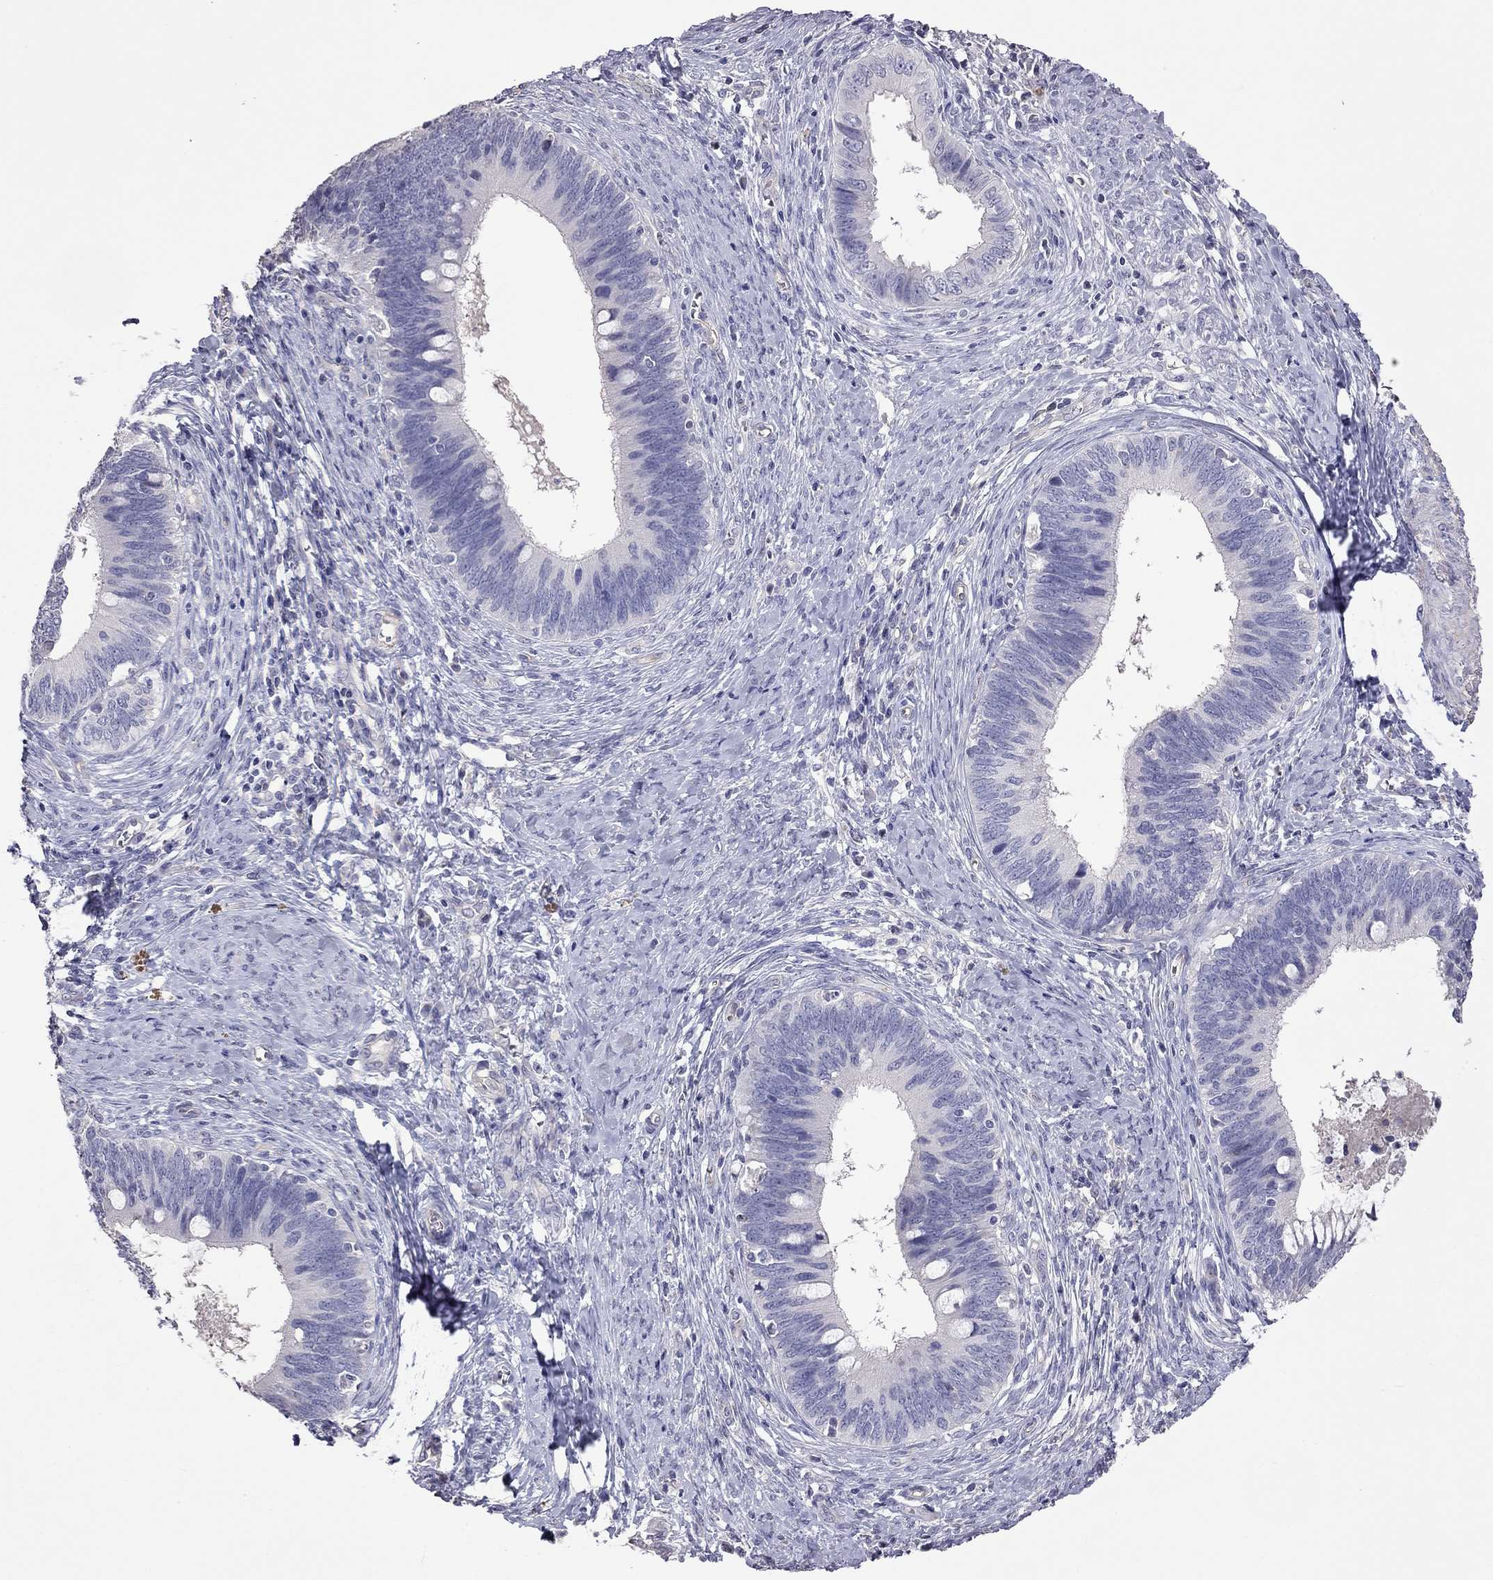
{"staining": {"intensity": "negative", "quantity": "none", "location": "none"}, "tissue": "cervical cancer", "cell_type": "Tumor cells", "image_type": "cancer", "snomed": [{"axis": "morphology", "description": "Adenocarcinoma, NOS"}, {"axis": "topography", "description": "Cervix"}], "caption": "This is an IHC micrograph of human cervical cancer (adenocarcinoma). There is no staining in tumor cells.", "gene": "FEZ1", "patient": {"sex": "female", "age": 42}}